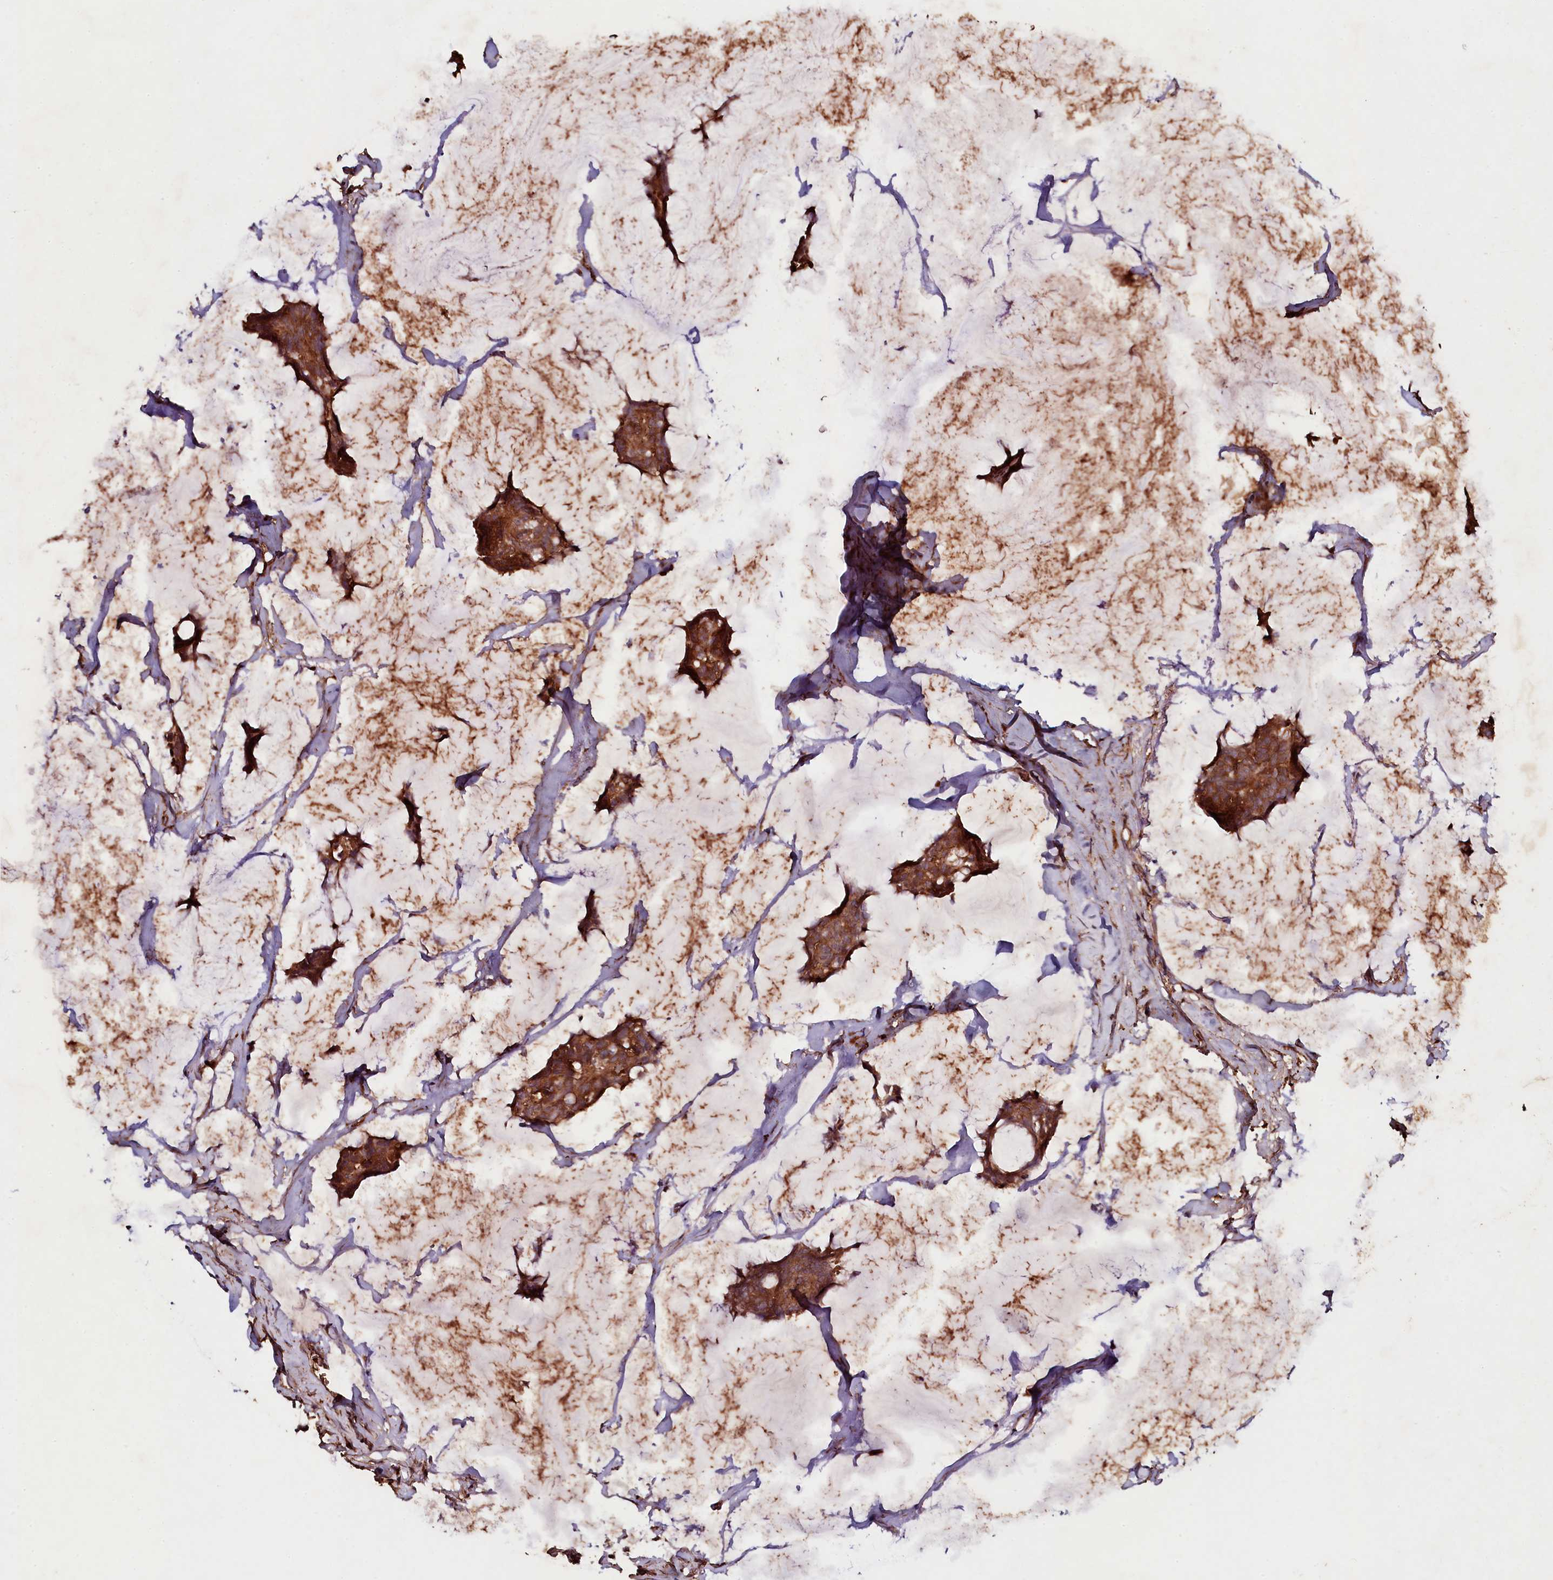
{"staining": {"intensity": "moderate", "quantity": ">75%", "location": "cytoplasmic/membranous"}, "tissue": "breast cancer", "cell_type": "Tumor cells", "image_type": "cancer", "snomed": [{"axis": "morphology", "description": "Duct carcinoma"}, {"axis": "topography", "description": "Breast"}], "caption": "There is medium levels of moderate cytoplasmic/membranous positivity in tumor cells of infiltrating ductal carcinoma (breast), as demonstrated by immunohistochemical staining (brown color).", "gene": "SEC24C", "patient": {"sex": "female", "age": 93}}